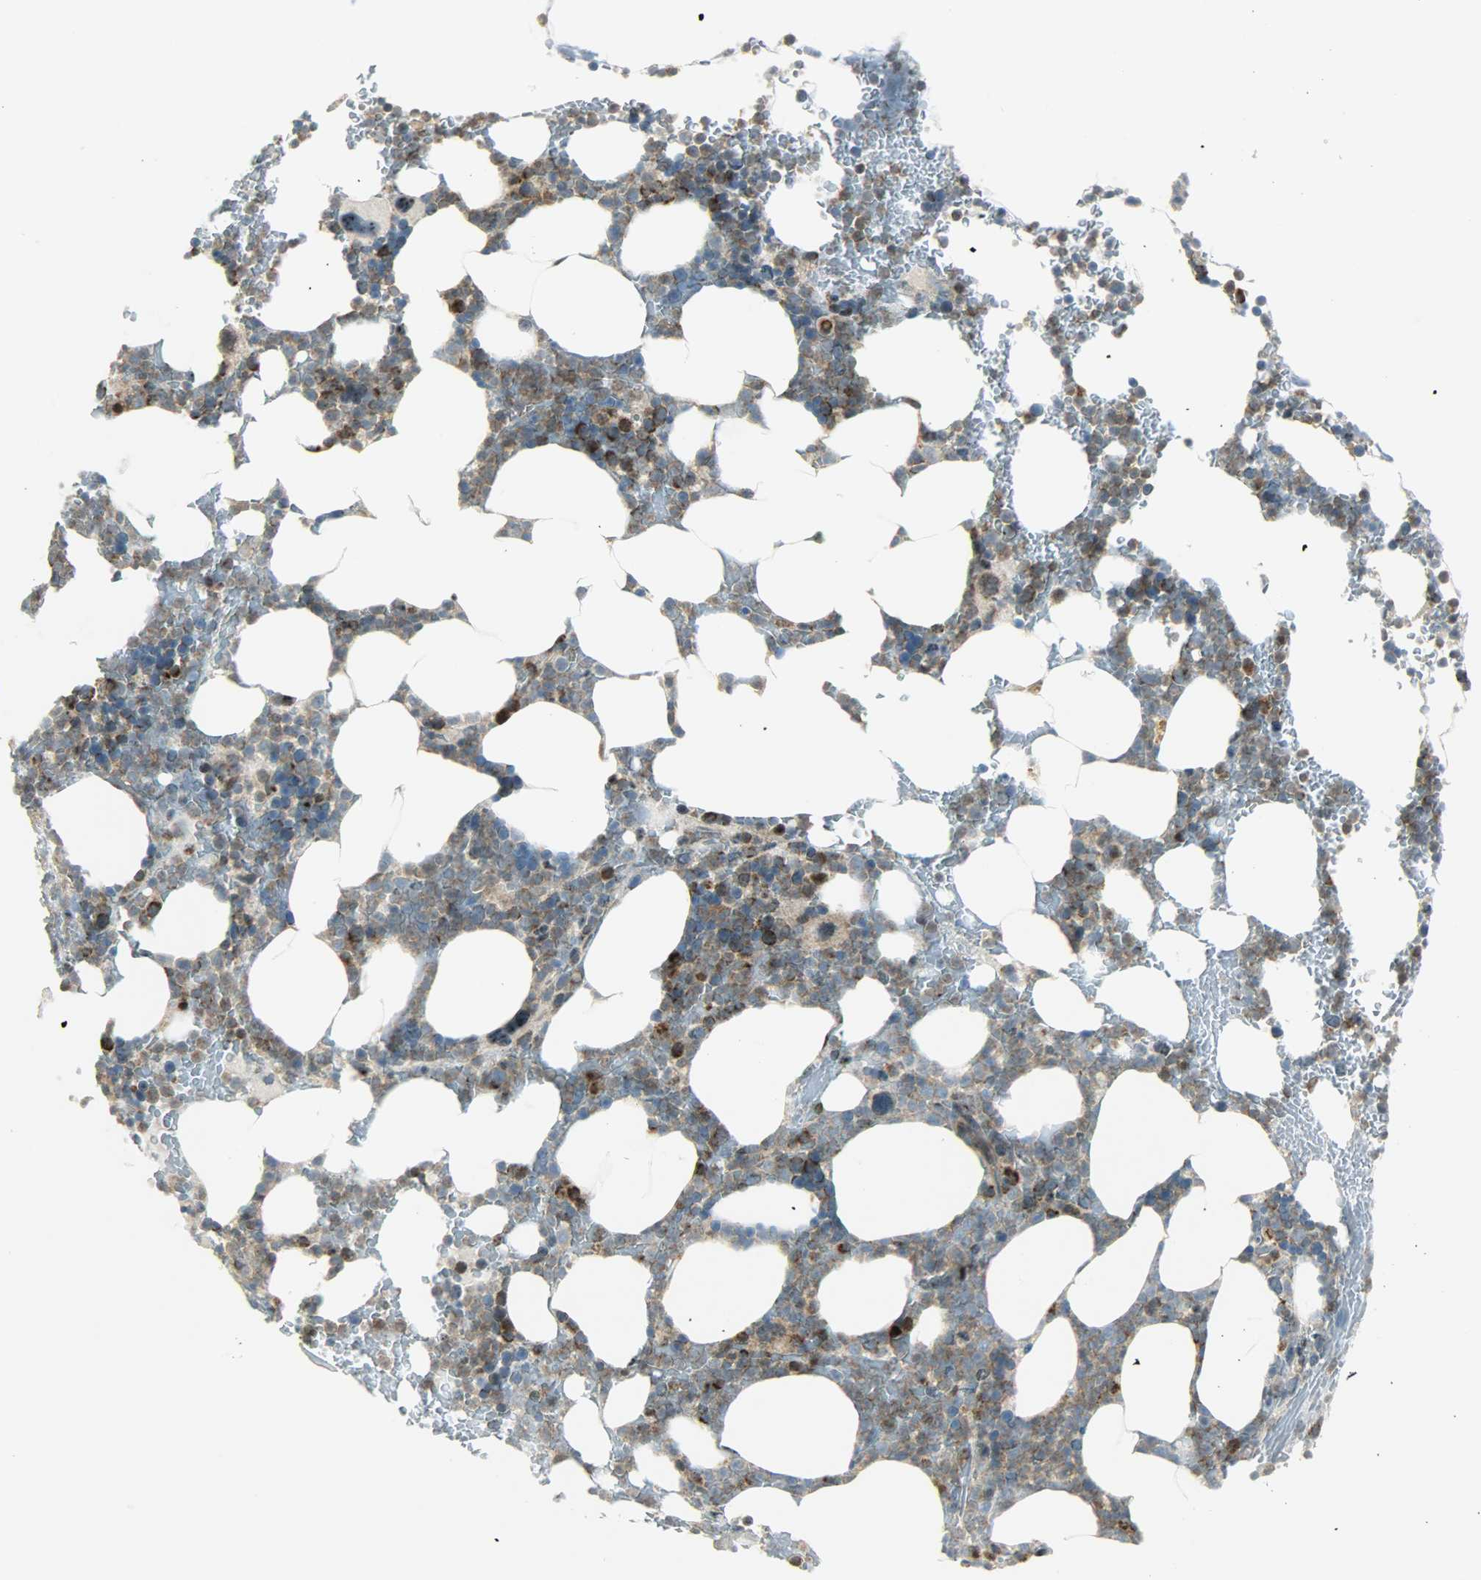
{"staining": {"intensity": "strong", "quantity": "25%-75%", "location": "cytoplasmic/membranous"}, "tissue": "bone marrow", "cell_type": "Hematopoietic cells", "image_type": "normal", "snomed": [{"axis": "morphology", "description": "Normal tissue, NOS"}, {"axis": "topography", "description": "Bone marrow"}], "caption": "Brown immunohistochemical staining in benign human bone marrow exhibits strong cytoplasmic/membranous positivity in about 25%-75% of hematopoietic cells. (DAB IHC with brightfield microscopy, high magnification).", "gene": "IL15", "patient": {"sex": "female", "age": 66}}